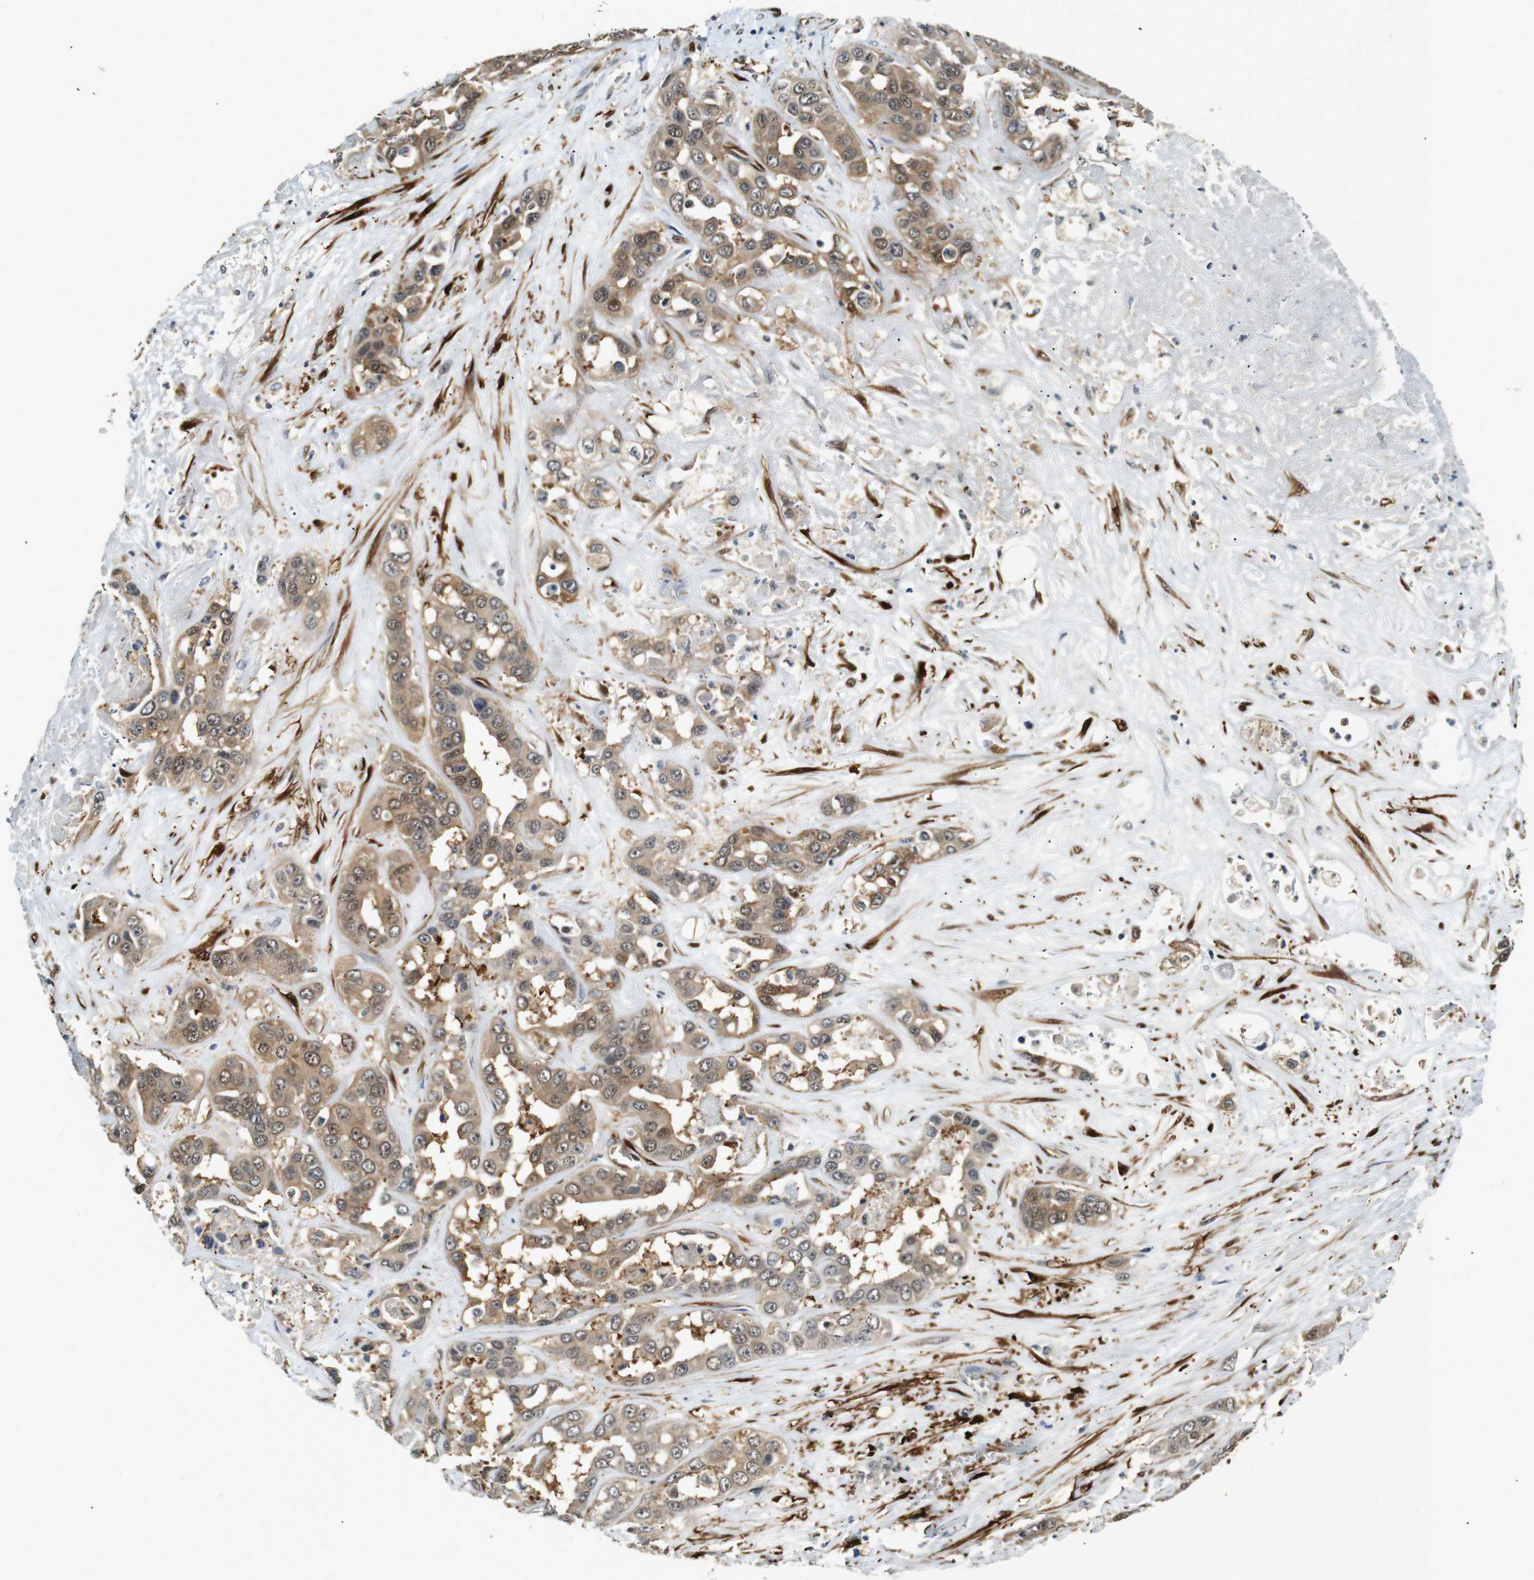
{"staining": {"intensity": "moderate", "quantity": ">75%", "location": "cytoplasmic/membranous,nuclear"}, "tissue": "liver cancer", "cell_type": "Tumor cells", "image_type": "cancer", "snomed": [{"axis": "morphology", "description": "Cholangiocarcinoma"}, {"axis": "topography", "description": "Liver"}], "caption": "About >75% of tumor cells in liver cholangiocarcinoma demonstrate moderate cytoplasmic/membranous and nuclear protein expression as visualized by brown immunohistochemical staining.", "gene": "LXN", "patient": {"sex": "female", "age": 52}}